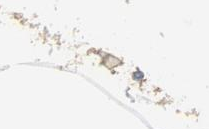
{"staining": {"intensity": "negative", "quantity": "none", "location": "none"}, "tissue": "adipose tissue", "cell_type": "Adipocytes", "image_type": "normal", "snomed": [{"axis": "morphology", "description": "Normal tissue, NOS"}, {"axis": "morphology", "description": "Duct carcinoma"}, {"axis": "topography", "description": "Breast"}, {"axis": "topography", "description": "Adipose tissue"}], "caption": "This is an immunohistochemistry (IHC) image of unremarkable human adipose tissue. There is no positivity in adipocytes.", "gene": "ZDHHC8", "patient": {"sex": "female", "age": 37}}